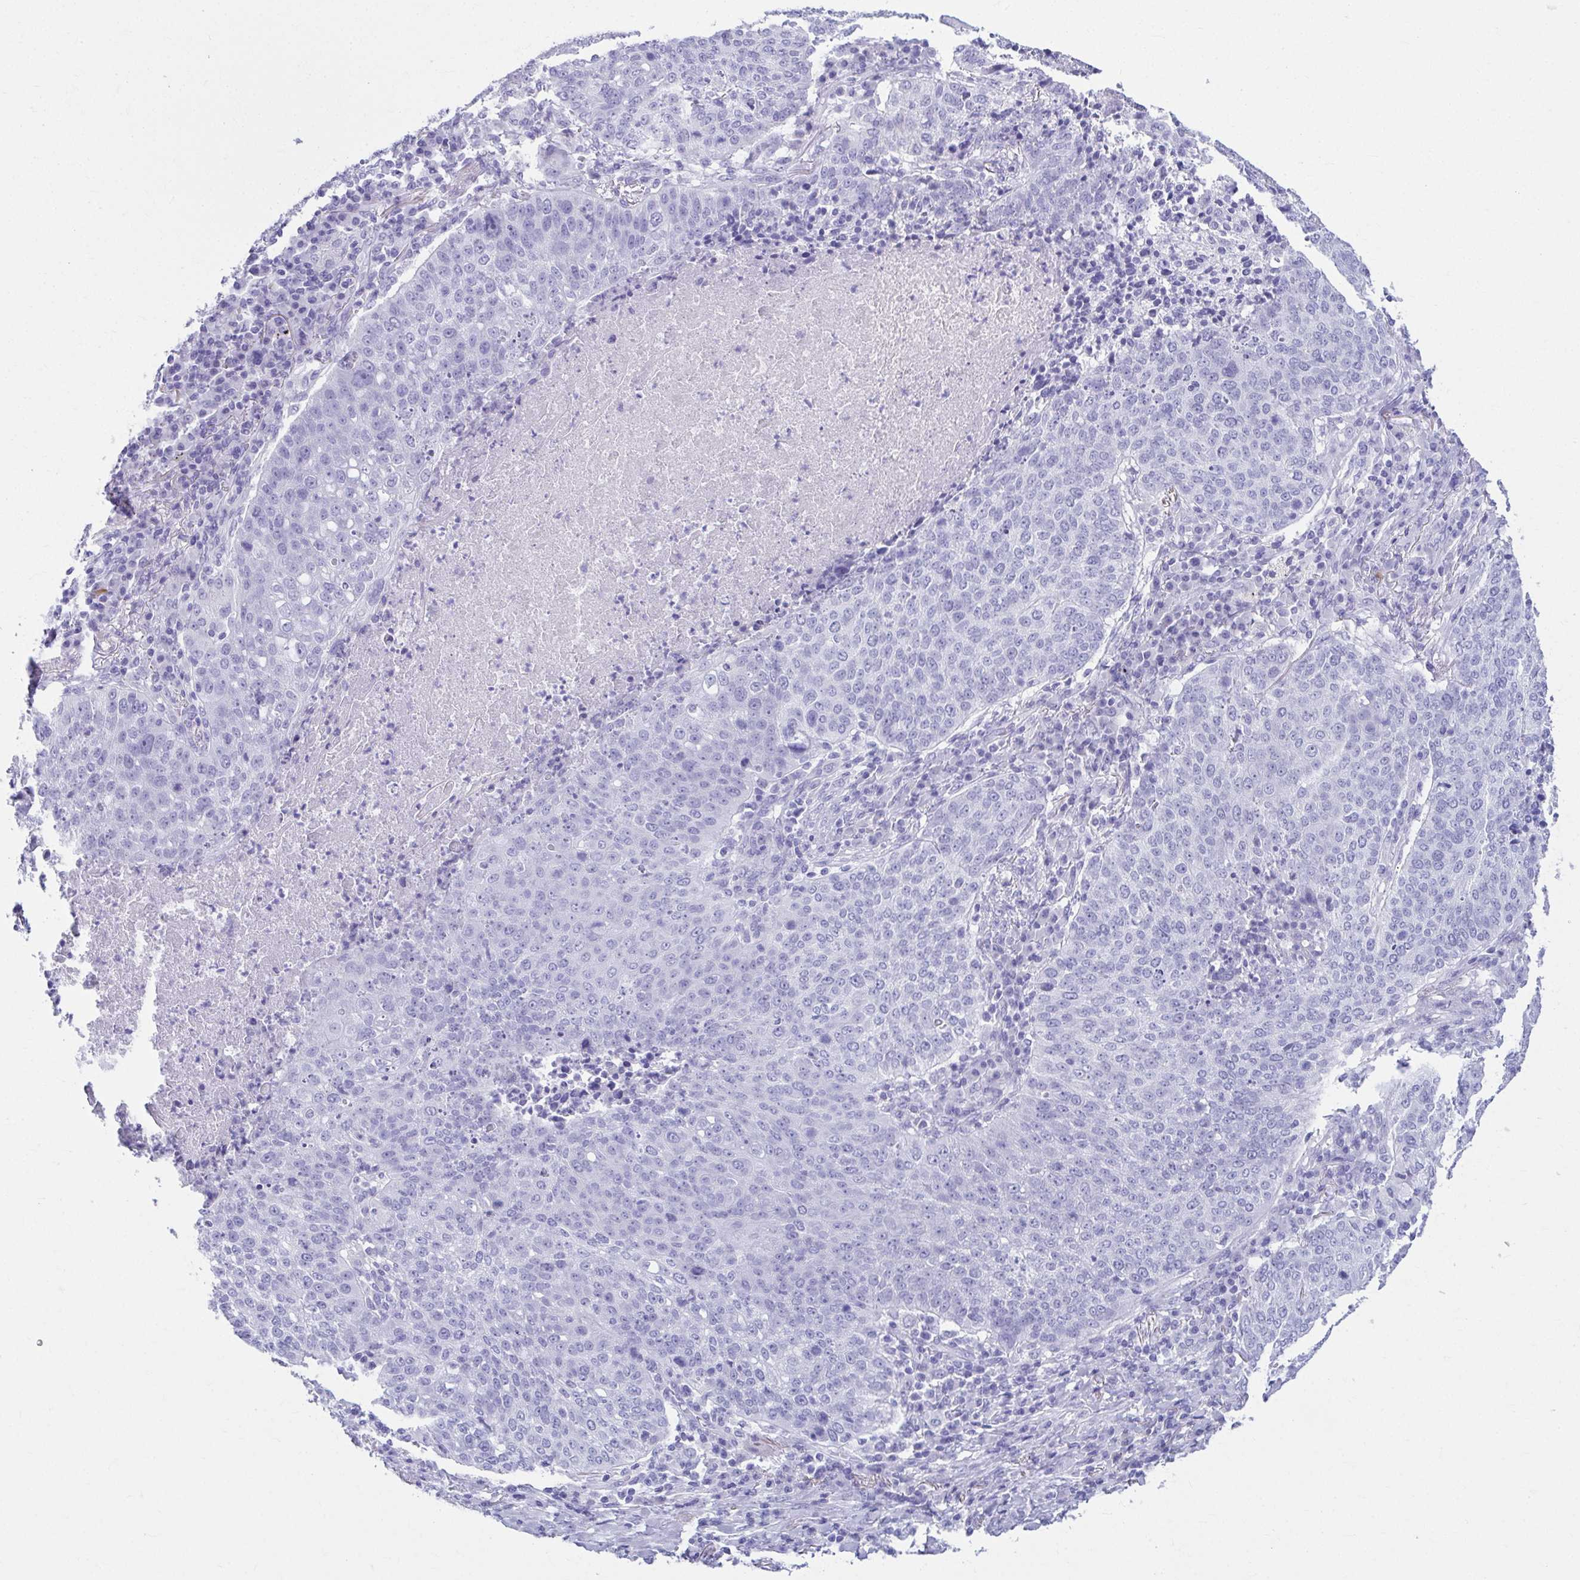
{"staining": {"intensity": "negative", "quantity": "none", "location": "none"}, "tissue": "lung cancer", "cell_type": "Tumor cells", "image_type": "cancer", "snomed": [{"axis": "morphology", "description": "Squamous cell carcinoma, NOS"}, {"axis": "topography", "description": "Lung"}], "caption": "Immunohistochemistry (IHC) of lung squamous cell carcinoma demonstrates no staining in tumor cells.", "gene": "ATP4B", "patient": {"sex": "male", "age": 63}}